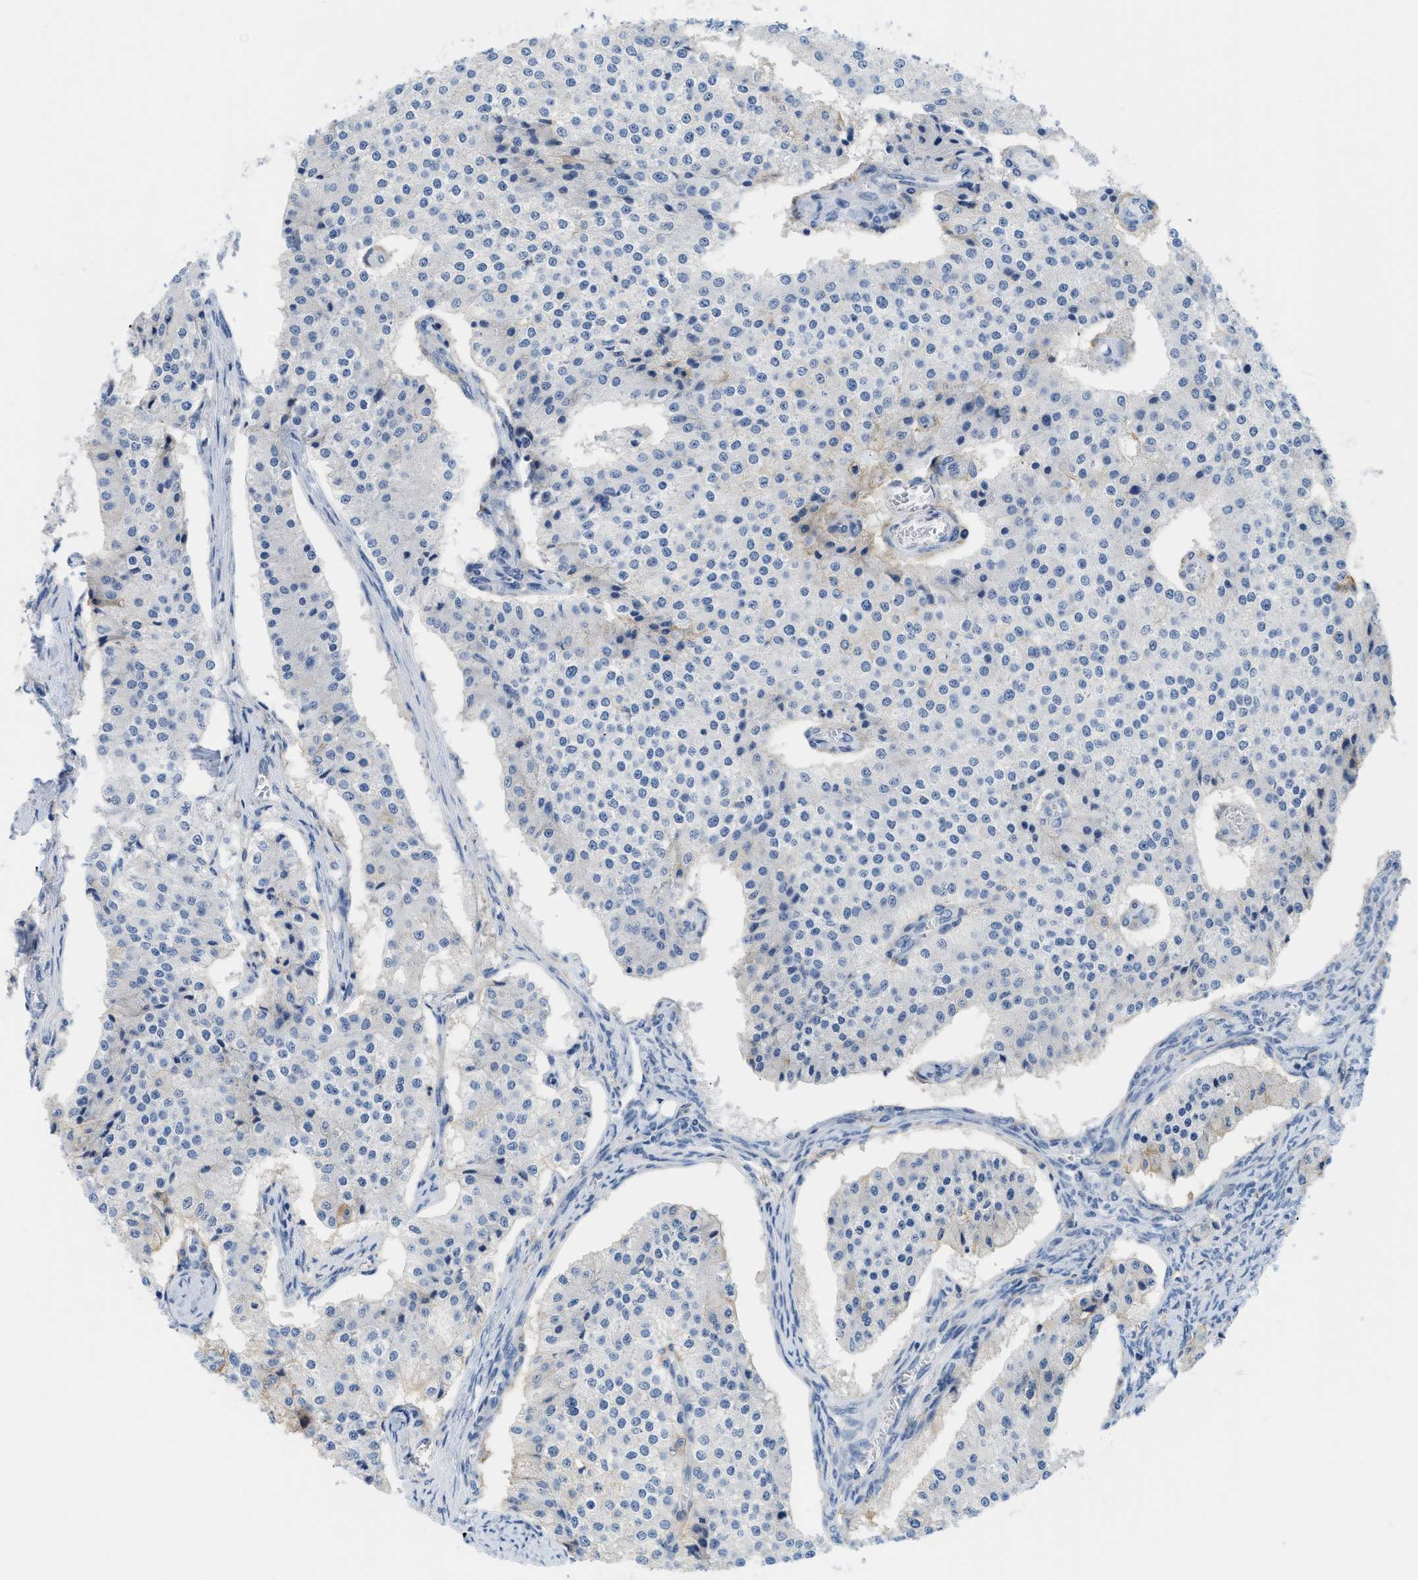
{"staining": {"intensity": "negative", "quantity": "none", "location": "none"}, "tissue": "carcinoid", "cell_type": "Tumor cells", "image_type": "cancer", "snomed": [{"axis": "morphology", "description": "Carcinoid, malignant, NOS"}, {"axis": "topography", "description": "Colon"}], "caption": "High magnification brightfield microscopy of malignant carcinoid stained with DAB (brown) and counterstained with hematoxylin (blue): tumor cells show no significant expression. (DAB (3,3'-diaminobenzidine) IHC, high magnification).", "gene": "SLC3A2", "patient": {"sex": "female", "age": 52}}